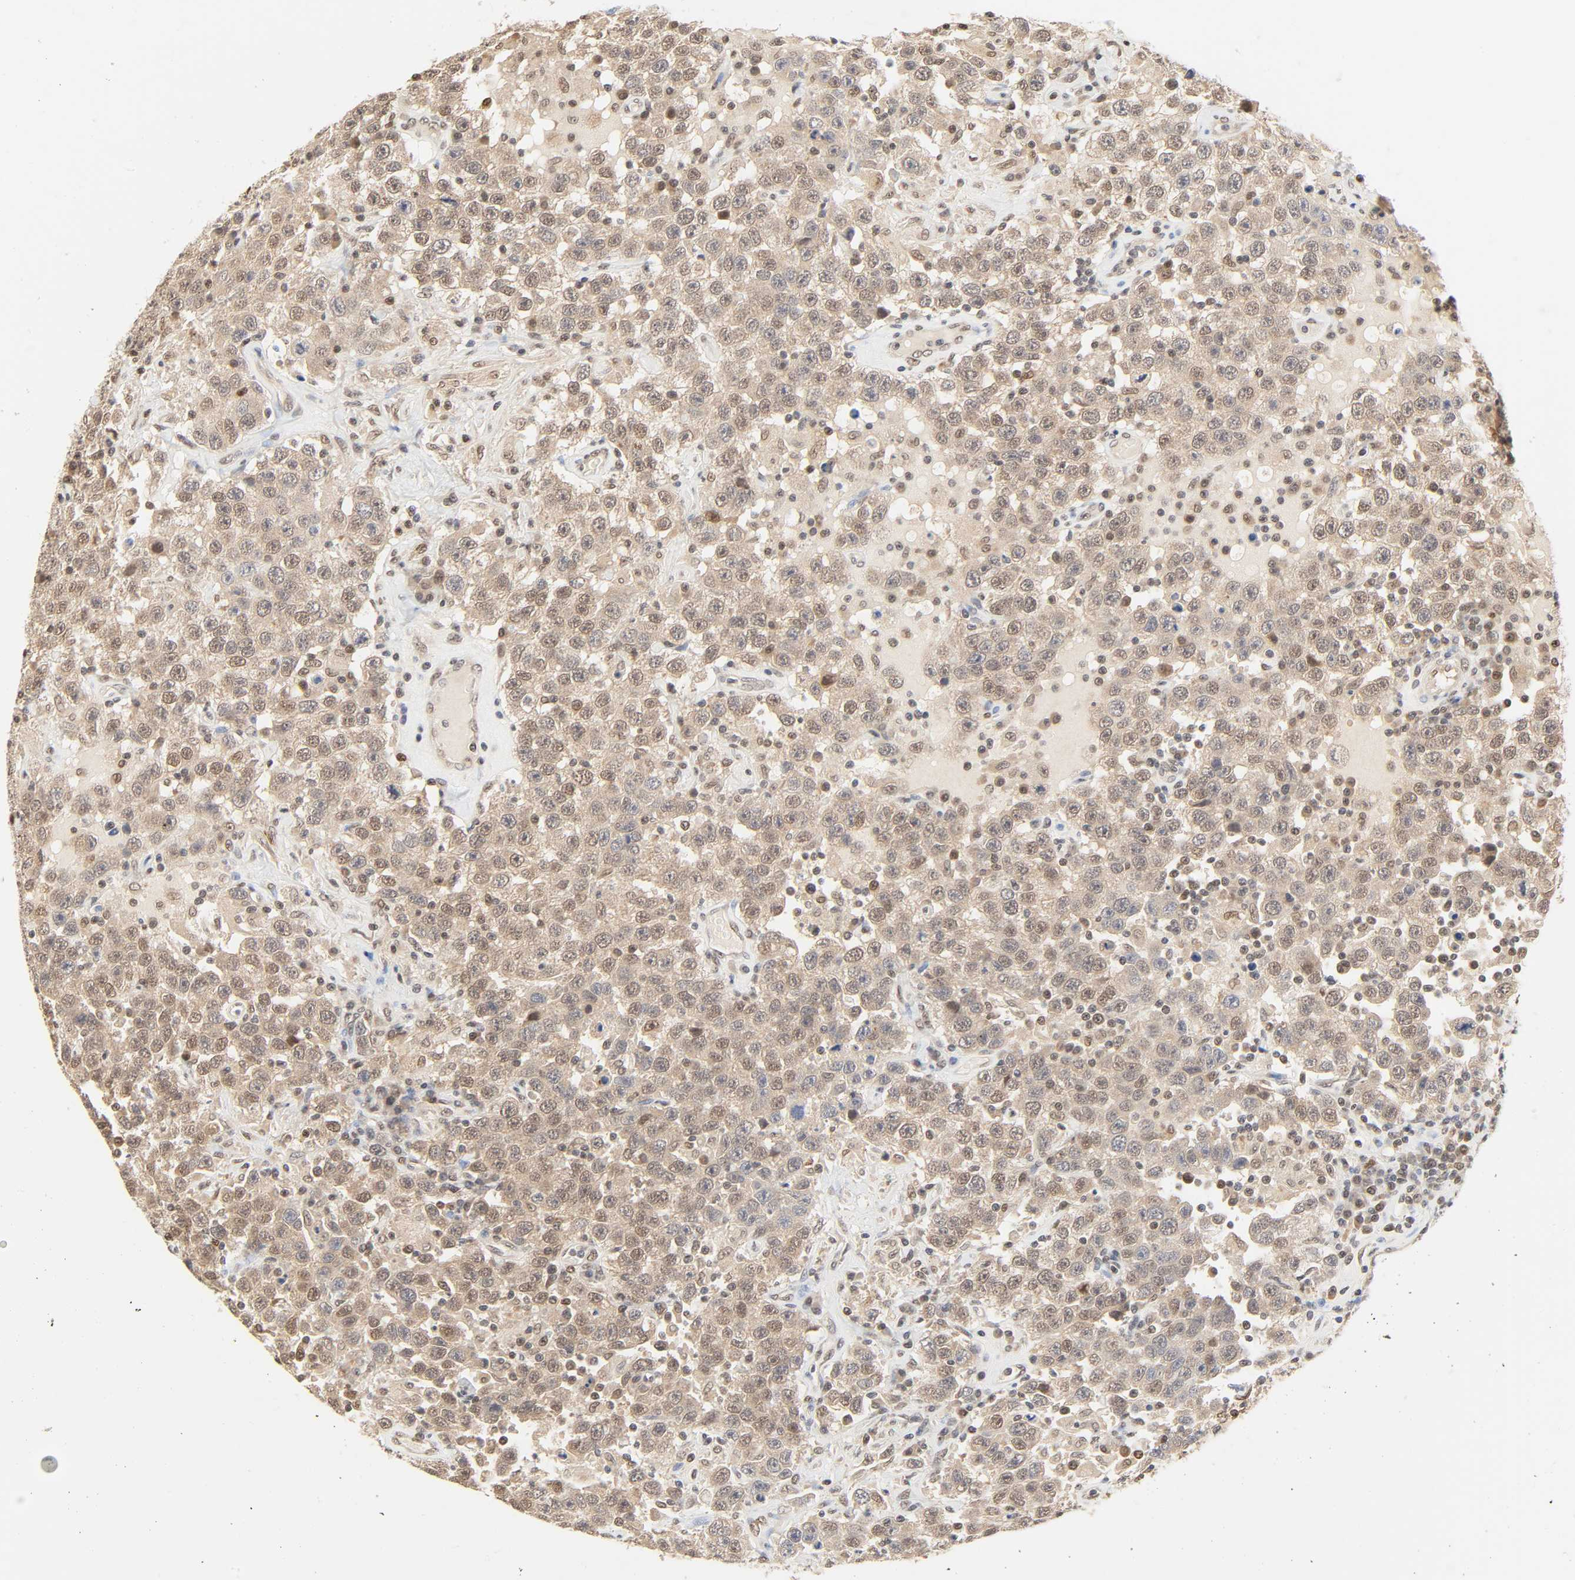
{"staining": {"intensity": "weak", "quantity": "25%-75%", "location": "cytoplasmic/membranous,nuclear"}, "tissue": "testis cancer", "cell_type": "Tumor cells", "image_type": "cancer", "snomed": [{"axis": "morphology", "description": "Seminoma, NOS"}, {"axis": "topography", "description": "Testis"}], "caption": "Seminoma (testis) was stained to show a protein in brown. There is low levels of weak cytoplasmic/membranous and nuclear expression in approximately 25%-75% of tumor cells.", "gene": "UBC", "patient": {"sex": "male", "age": 41}}